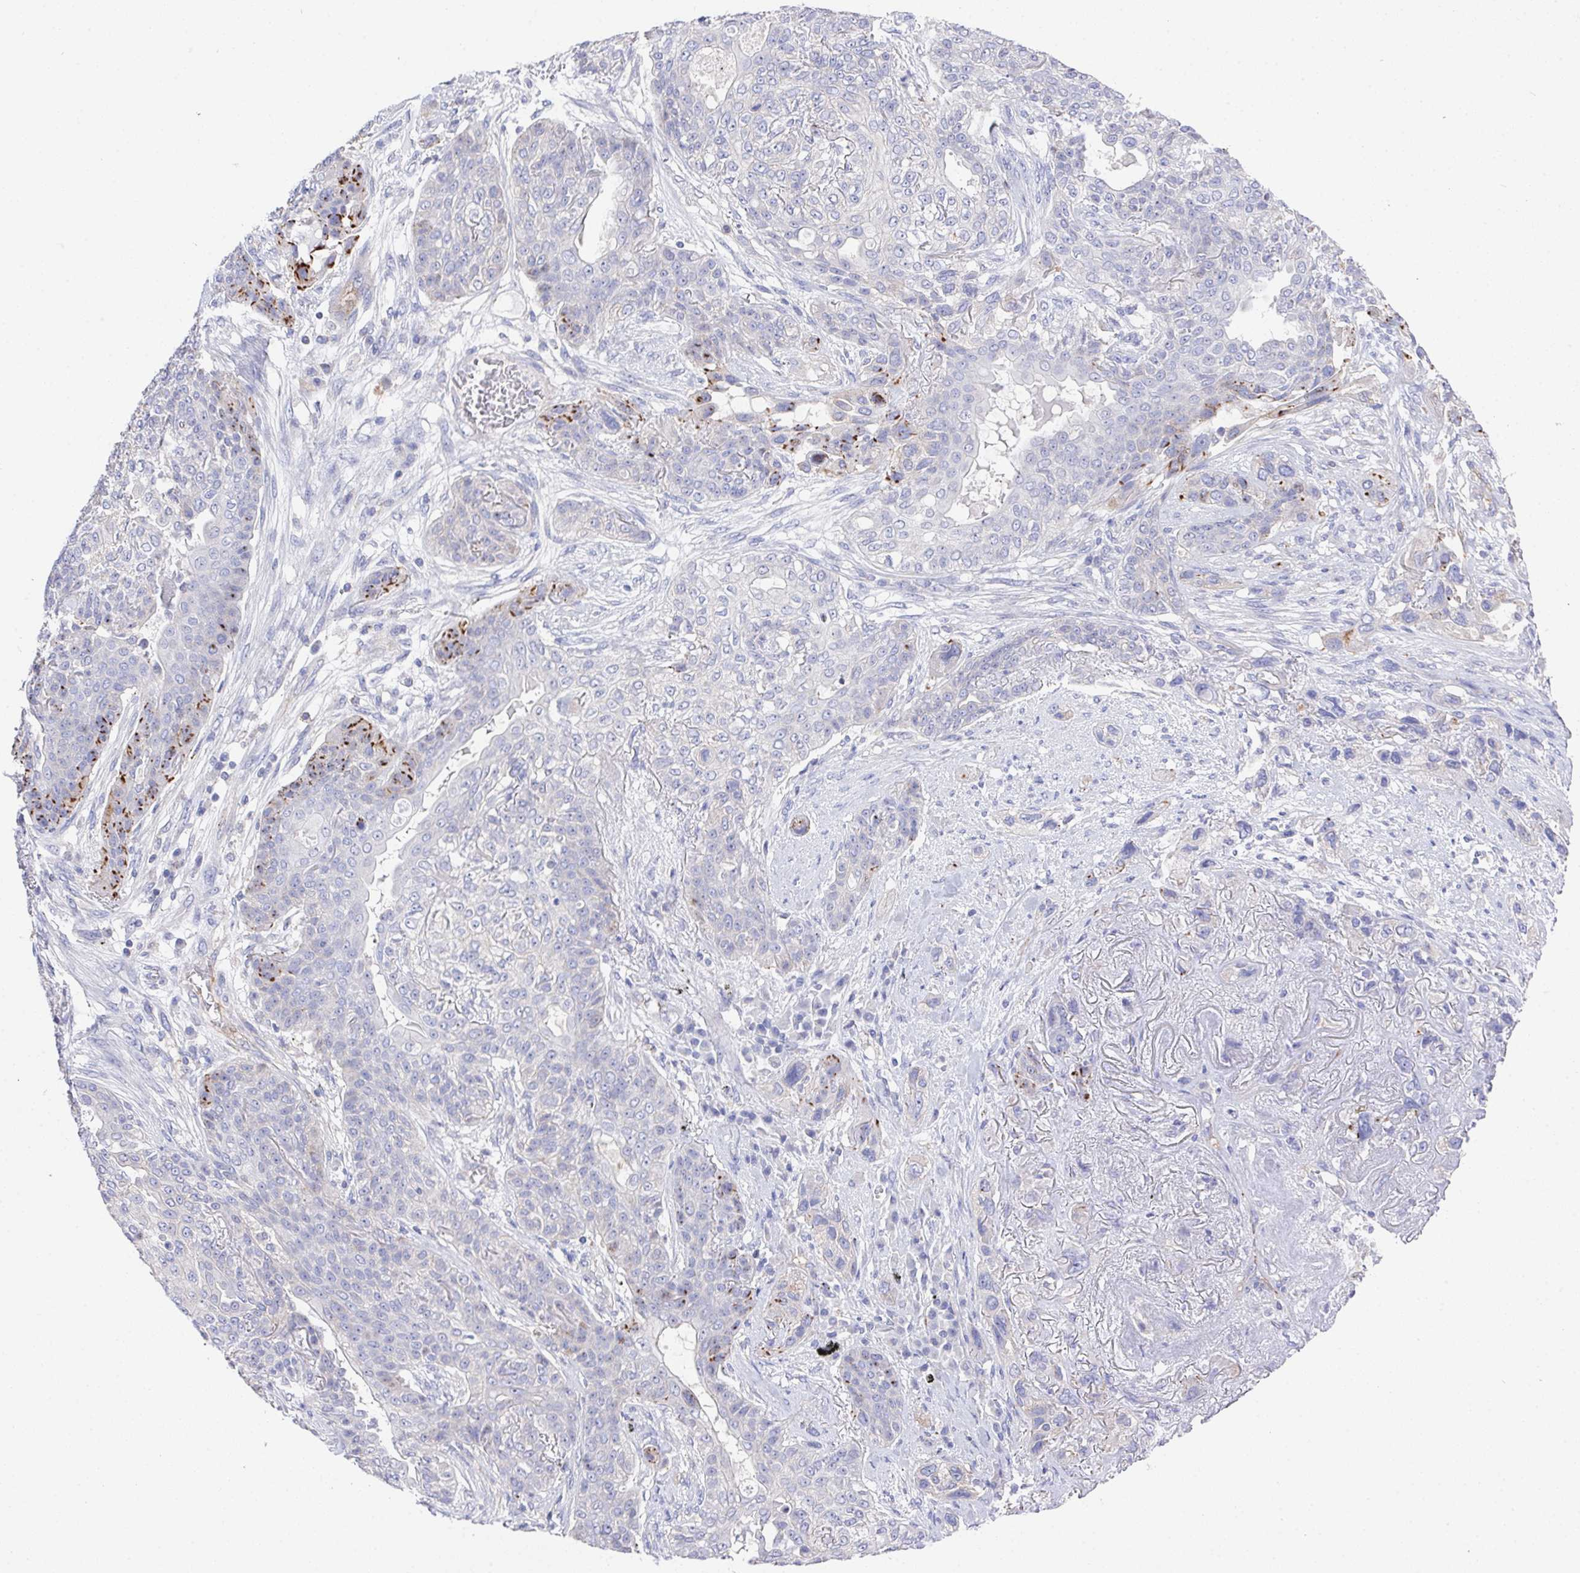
{"staining": {"intensity": "strong", "quantity": "<25%", "location": "cytoplasmic/membranous"}, "tissue": "lung cancer", "cell_type": "Tumor cells", "image_type": "cancer", "snomed": [{"axis": "morphology", "description": "Squamous cell carcinoma, NOS"}, {"axis": "topography", "description": "Lung"}], "caption": "A high-resolution micrograph shows immunohistochemistry (IHC) staining of lung squamous cell carcinoma, which exhibits strong cytoplasmic/membranous positivity in about <25% of tumor cells.", "gene": "PRG3", "patient": {"sex": "female", "age": 70}}